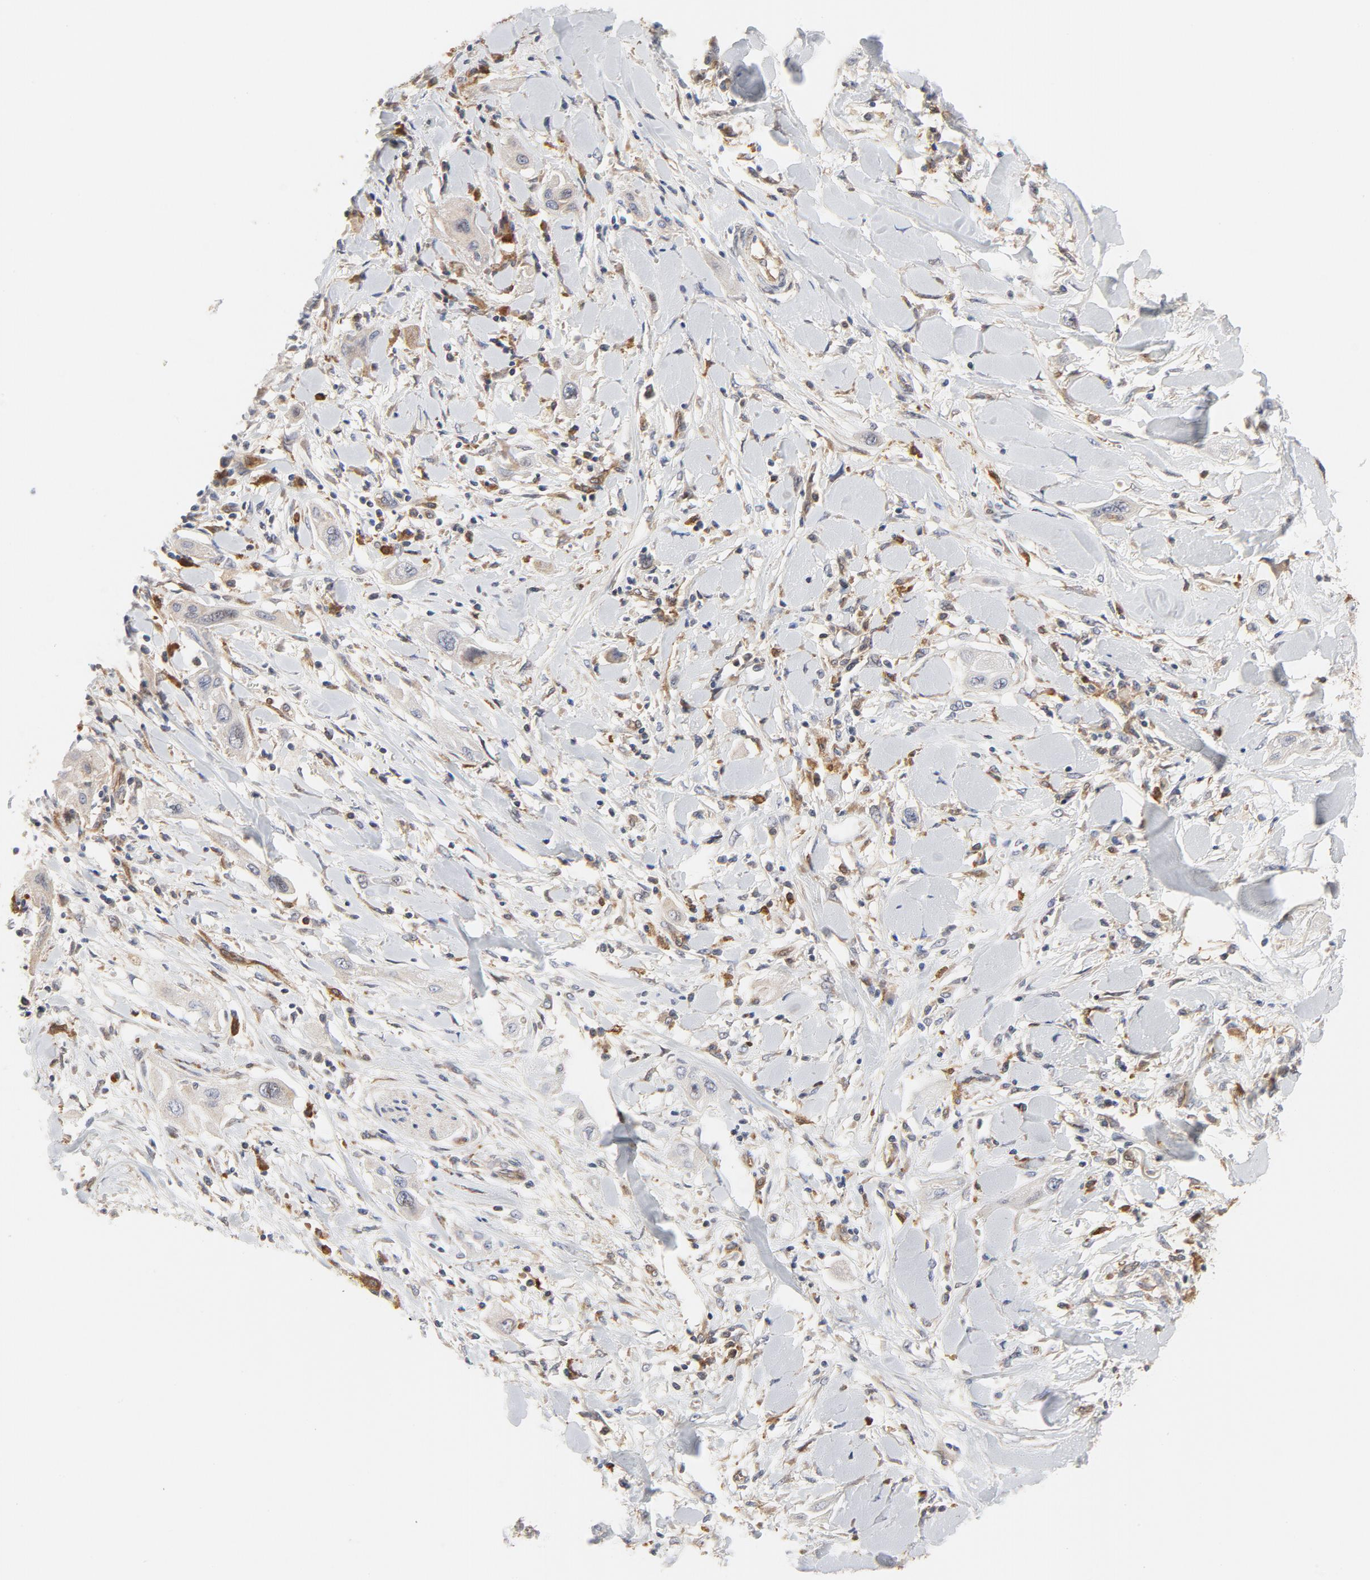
{"staining": {"intensity": "weak", "quantity": ">75%", "location": "cytoplasmic/membranous"}, "tissue": "lung cancer", "cell_type": "Tumor cells", "image_type": "cancer", "snomed": [{"axis": "morphology", "description": "Squamous cell carcinoma, NOS"}, {"axis": "topography", "description": "Lung"}], "caption": "Weak cytoplasmic/membranous positivity is identified in approximately >75% of tumor cells in lung cancer (squamous cell carcinoma).", "gene": "RAPGEF4", "patient": {"sex": "female", "age": 47}}